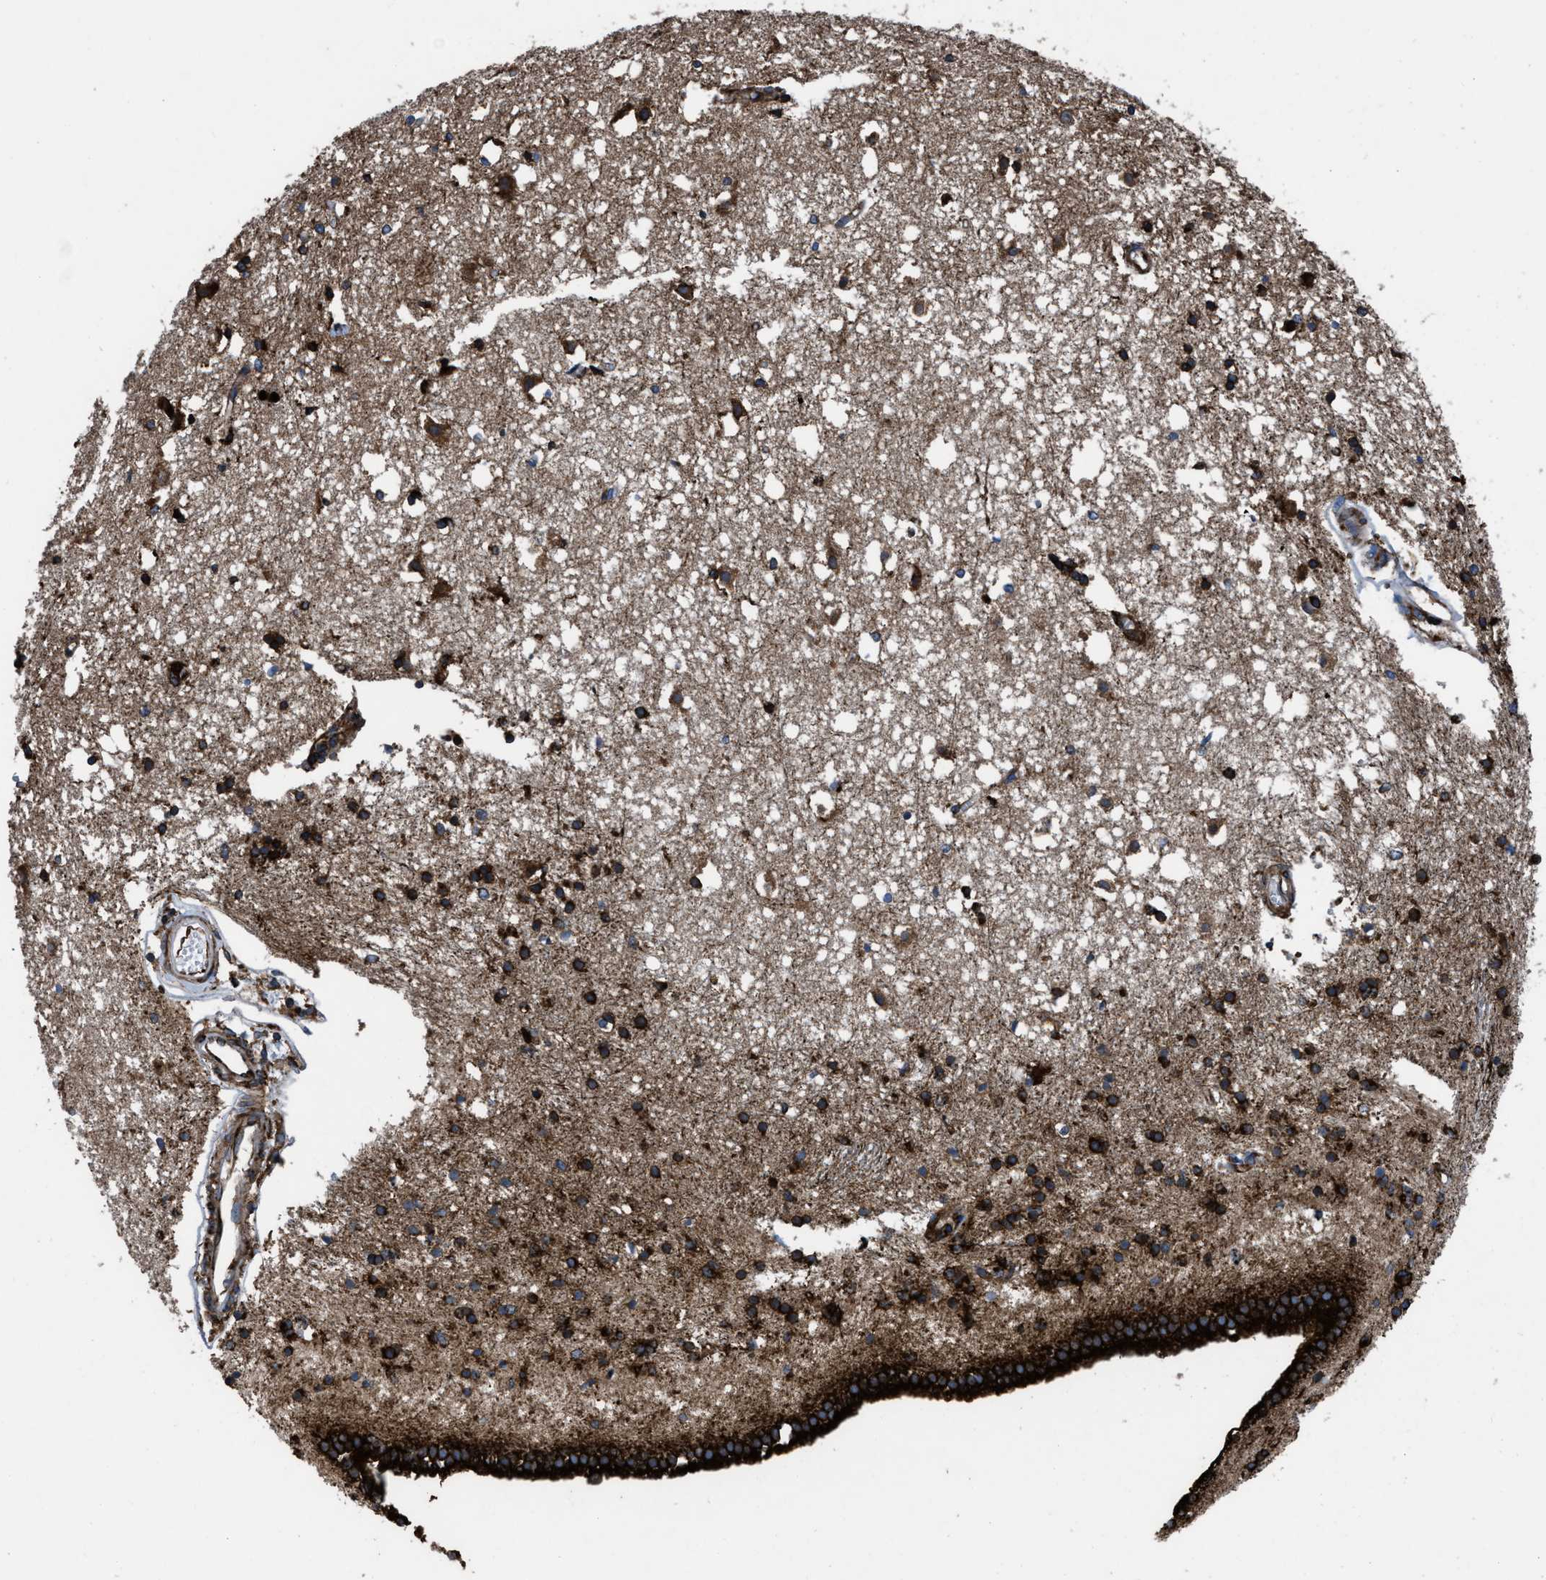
{"staining": {"intensity": "strong", "quantity": ">75%", "location": "cytoplasmic/membranous"}, "tissue": "caudate", "cell_type": "Glial cells", "image_type": "normal", "snomed": [{"axis": "morphology", "description": "Normal tissue, NOS"}, {"axis": "topography", "description": "Lateral ventricle wall"}], "caption": "Brown immunohistochemical staining in benign human caudate demonstrates strong cytoplasmic/membranous positivity in approximately >75% of glial cells. (Stains: DAB (3,3'-diaminobenzidine) in brown, nuclei in blue, Microscopy: brightfield microscopy at high magnification).", "gene": "CAPRIN1", "patient": {"sex": "male", "age": 45}}